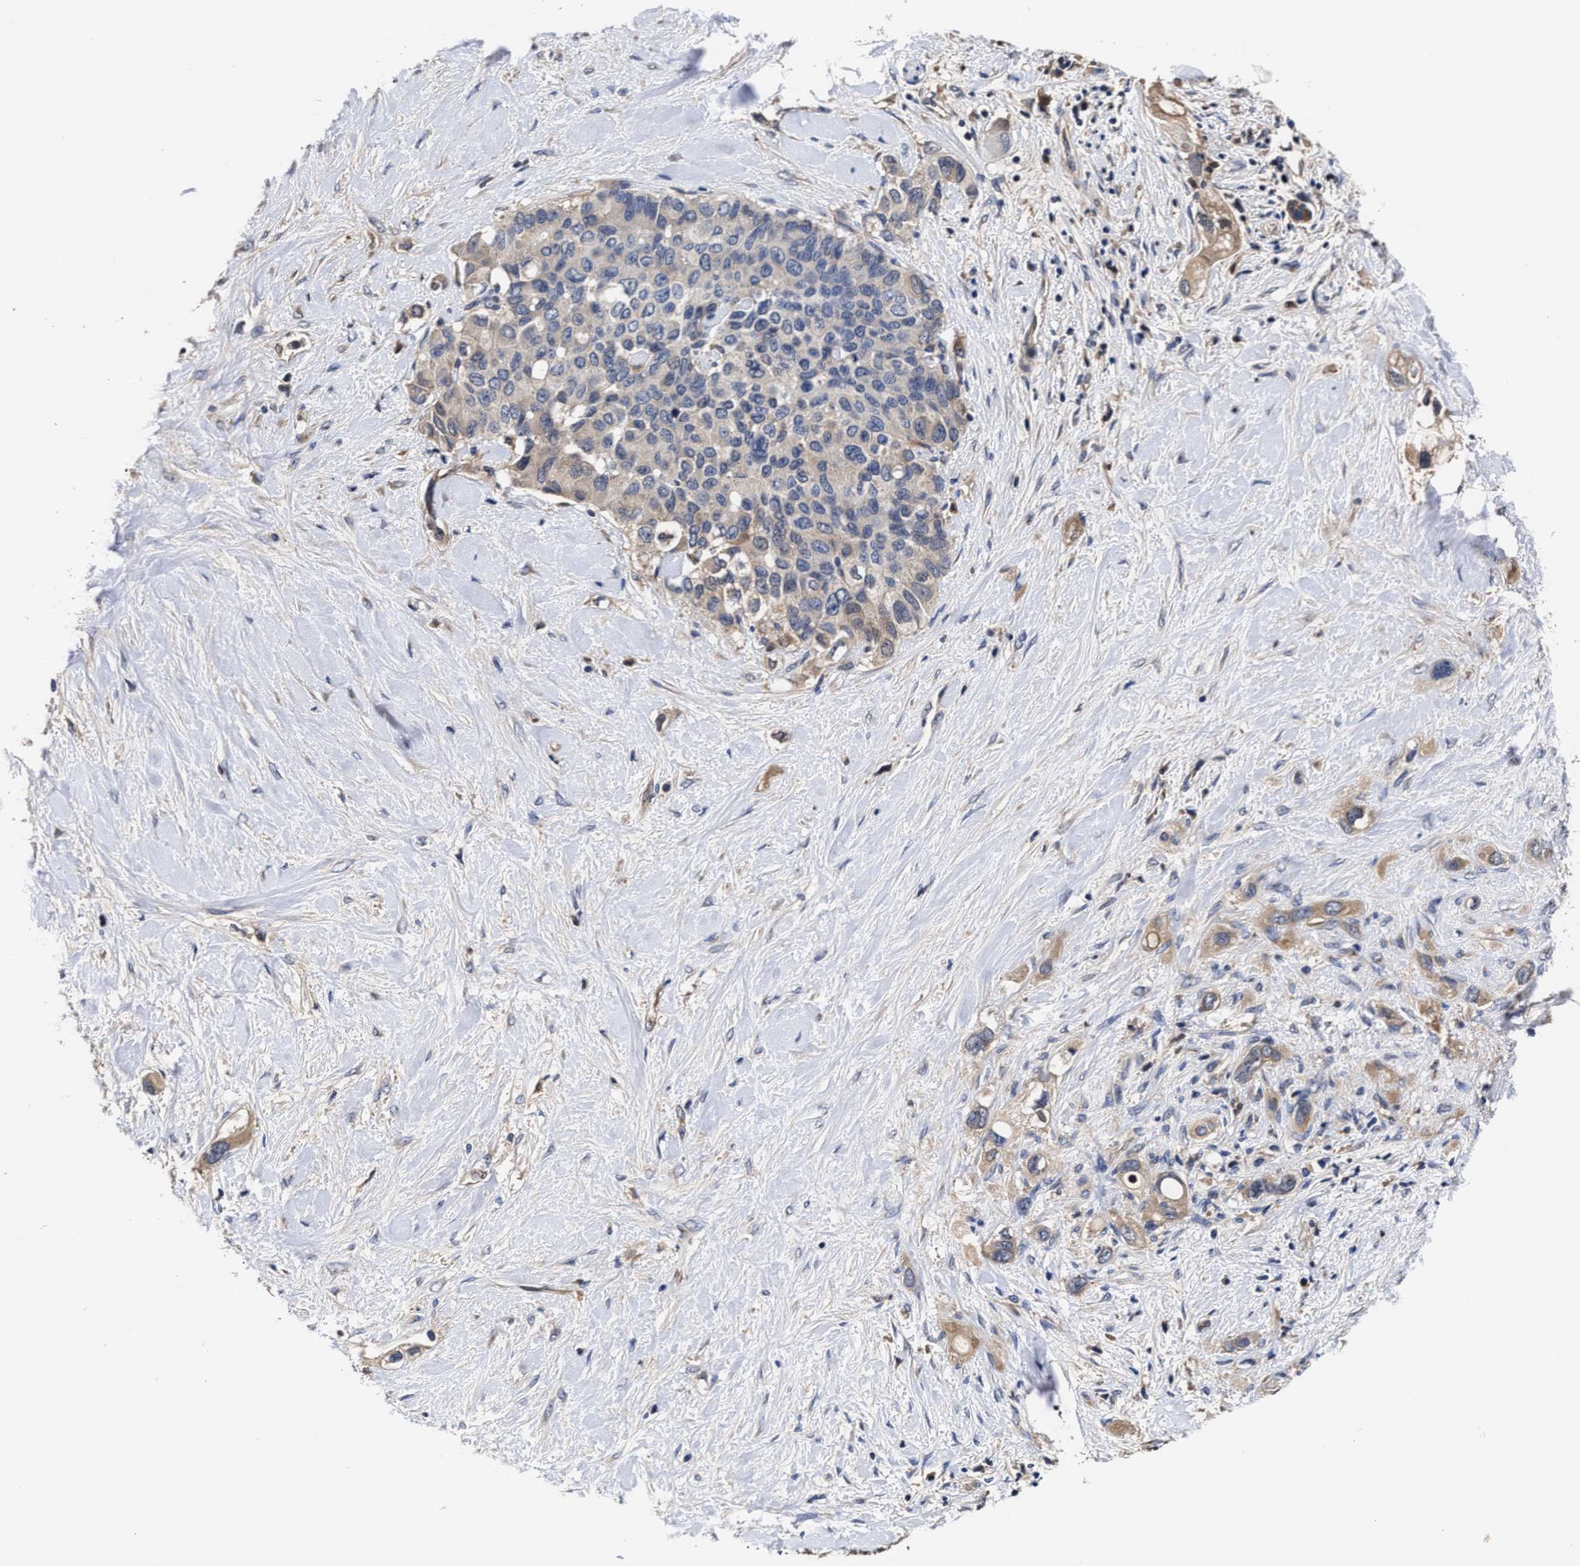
{"staining": {"intensity": "weak", "quantity": "<25%", "location": "cytoplasmic/membranous"}, "tissue": "pancreatic cancer", "cell_type": "Tumor cells", "image_type": "cancer", "snomed": [{"axis": "morphology", "description": "Adenocarcinoma, NOS"}, {"axis": "topography", "description": "Pancreas"}], "caption": "Photomicrograph shows no protein expression in tumor cells of pancreatic cancer tissue.", "gene": "SOCS5", "patient": {"sex": "female", "age": 56}}